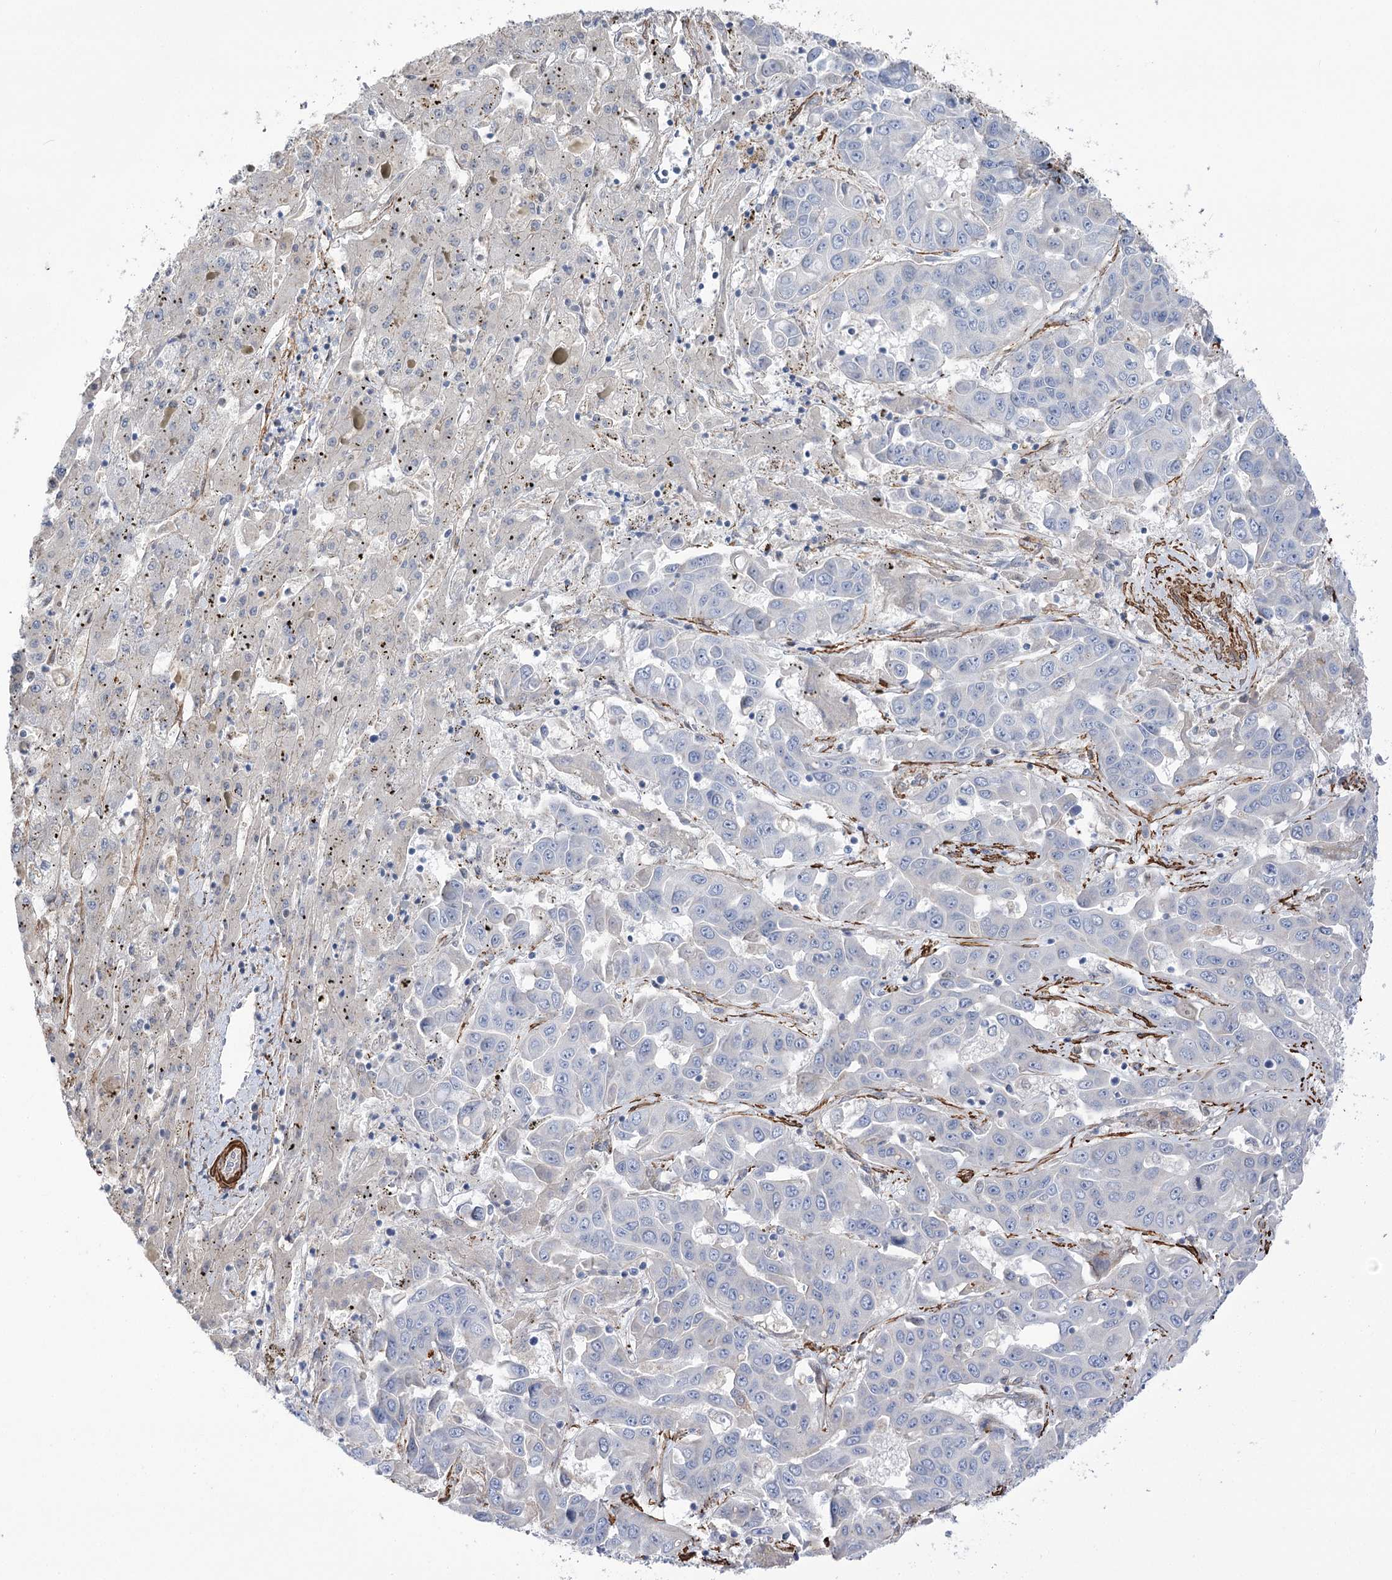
{"staining": {"intensity": "negative", "quantity": "none", "location": "none"}, "tissue": "liver cancer", "cell_type": "Tumor cells", "image_type": "cancer", "snomed": [{"axis": "morphology", "description": "Cholangiocarcinoma"}, {"axis": "topography", "description": "Liver"}], "caption": "DAB (3,3'-diaminobenzidine) immunohistochemical staining of liver cholangiocarcinoma exhibits no significant expression in tumor cells.", "gene": "WASHC3", "patient": {"sex": "female", "age": 52}}